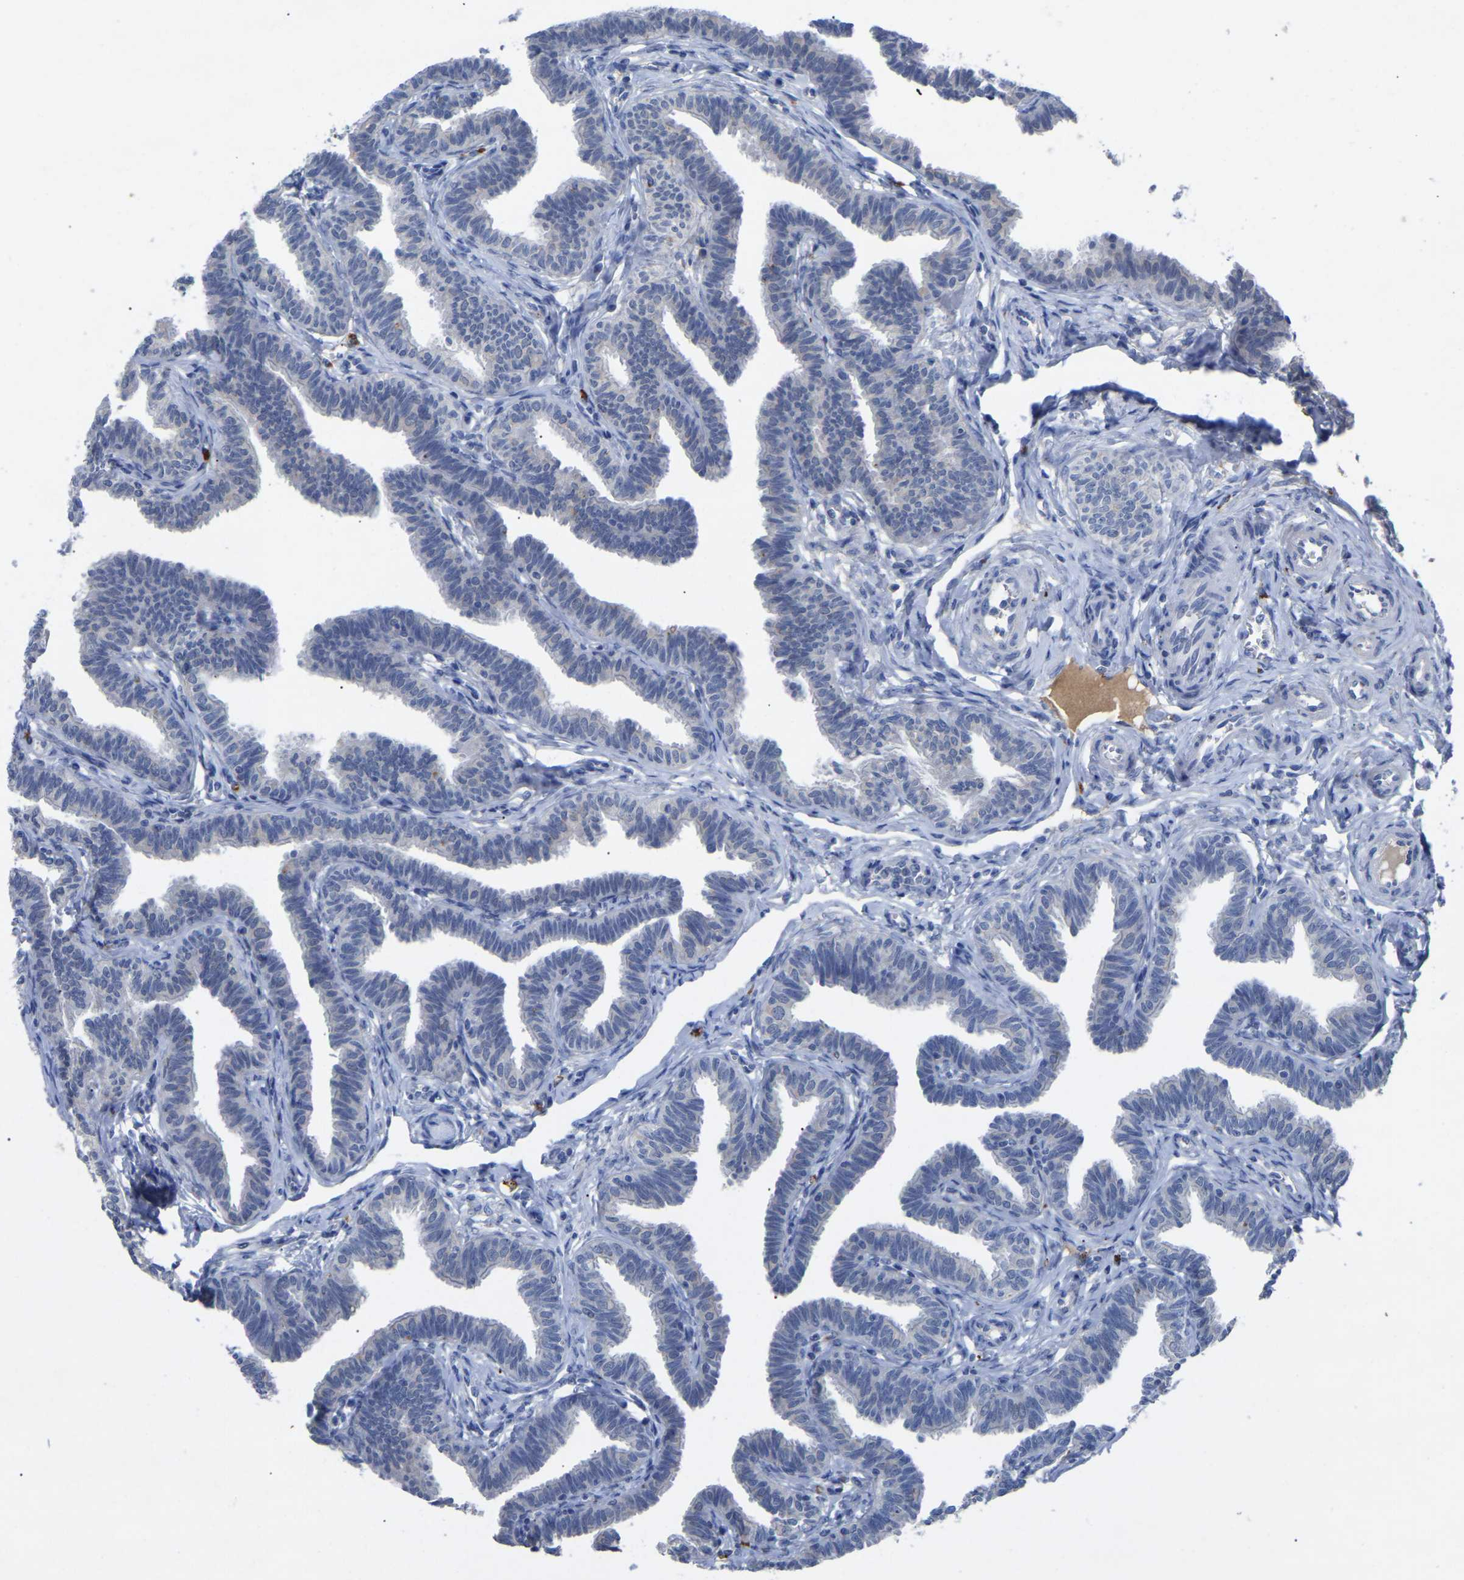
{"staining": {"intensity": "negative", "quantity": "none", "location": "none"}, "tissue": "fallopian tube", "cell_type": "Glandular cells", "image_type": "normal", "snomed": [{"axis": "morphology", "description": "Normal tissue, NOS"}, {"axis": "topography", "description": "Fallopian tube"}, {"axis": "topography", "description": "Ovary"}], "caption": "There is no significant positivity in glandular cells of fallopian tube. (Brightfield microscopy of DAB immunohistochemistry at high magnification).", "gene": "SMPD2", "patient": {"sex": "female", "age": 23}}